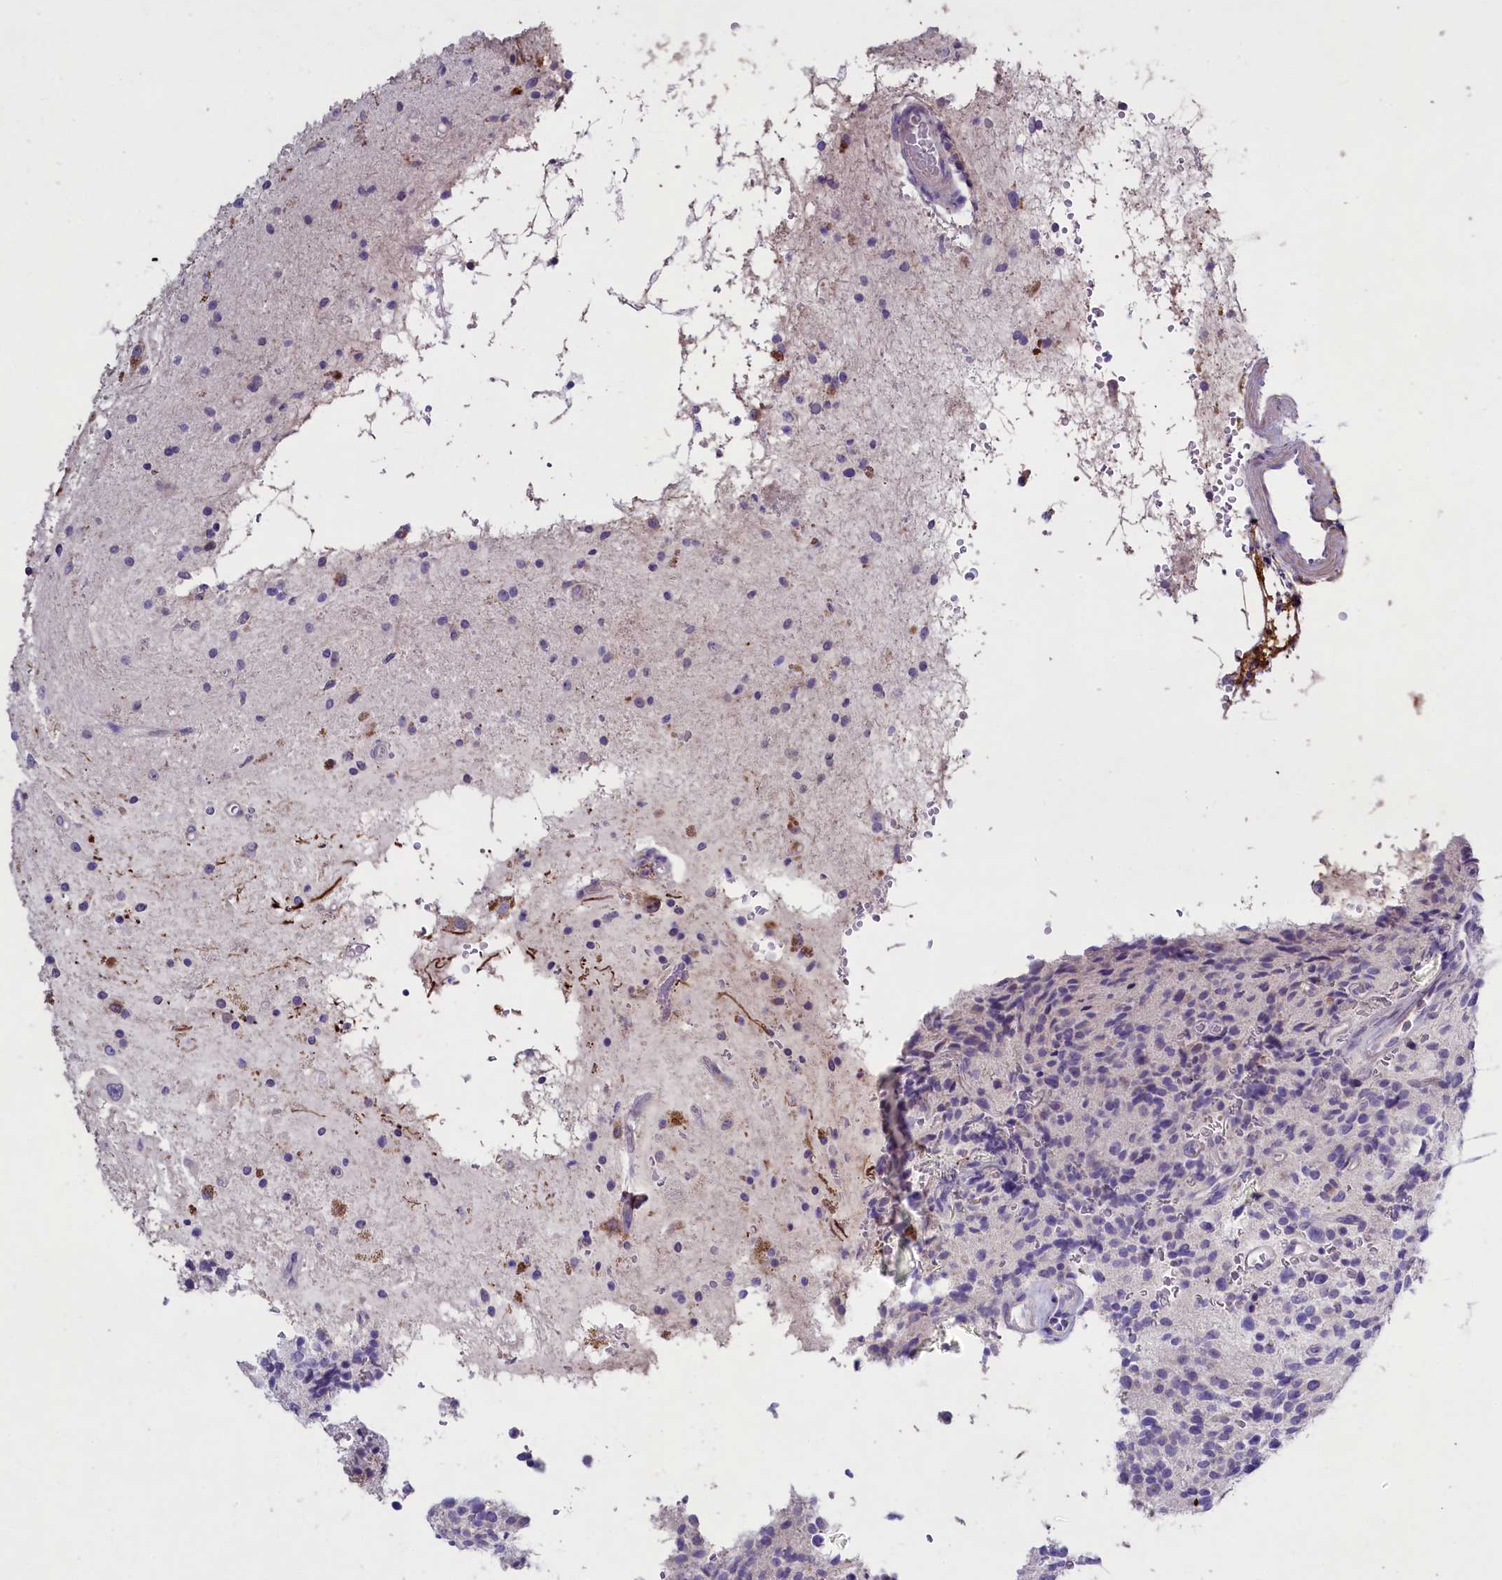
{"staining": {"intensity": "weak", "quantity": "<25%", "location": "cytoplasmic/membranous"}, "tissue": "glioma", "cell_type": "Tumor cells", "image_type": "cancer", "snomed": [{"axis": "morphology", "description": "Glioma, malignant, High grade"}, {"axis": "topography", "description": "Brain"}], "caption": "Immunohistochemistry of human glioma reveals no staining in tumor cells.", "gene": "ENPP6", "patient": {"sex": "male", "age": 34}}